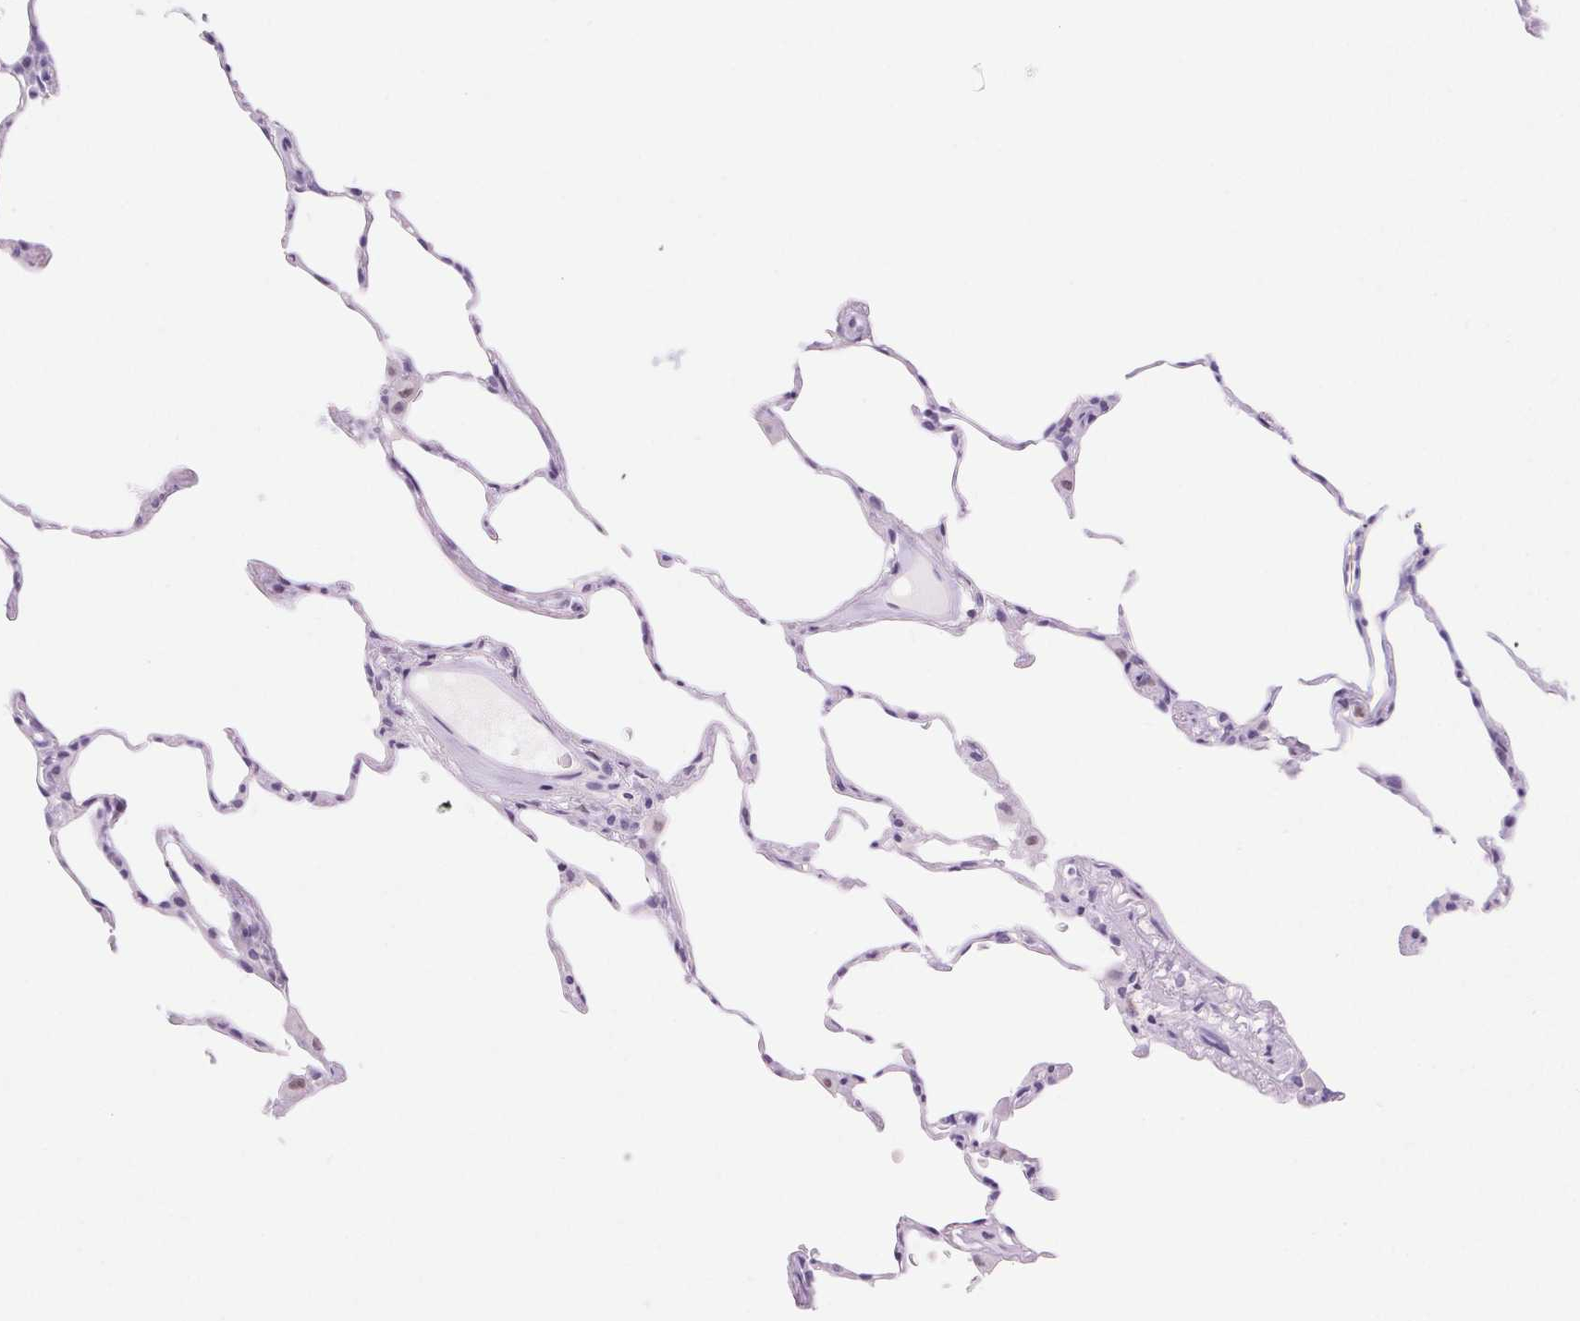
{"staining": {"intensity": "negative", "quantity": "none", "location": "none"}, "tissue": "lung", "cell_type": "Alveolar cells", "image_type": "normal", "snomed": [{"axis": "morphology", "description": "Normal tissue, NOS"}, {"axis": "topography", "description": "Lung"}], "caption": "IHC image of unremarkable lung: human lung stained with DAB shows no significant protein positivity in alveolar cells.", "gene": "ASGR2", "patient": {"sex": "female", "age": 57}}